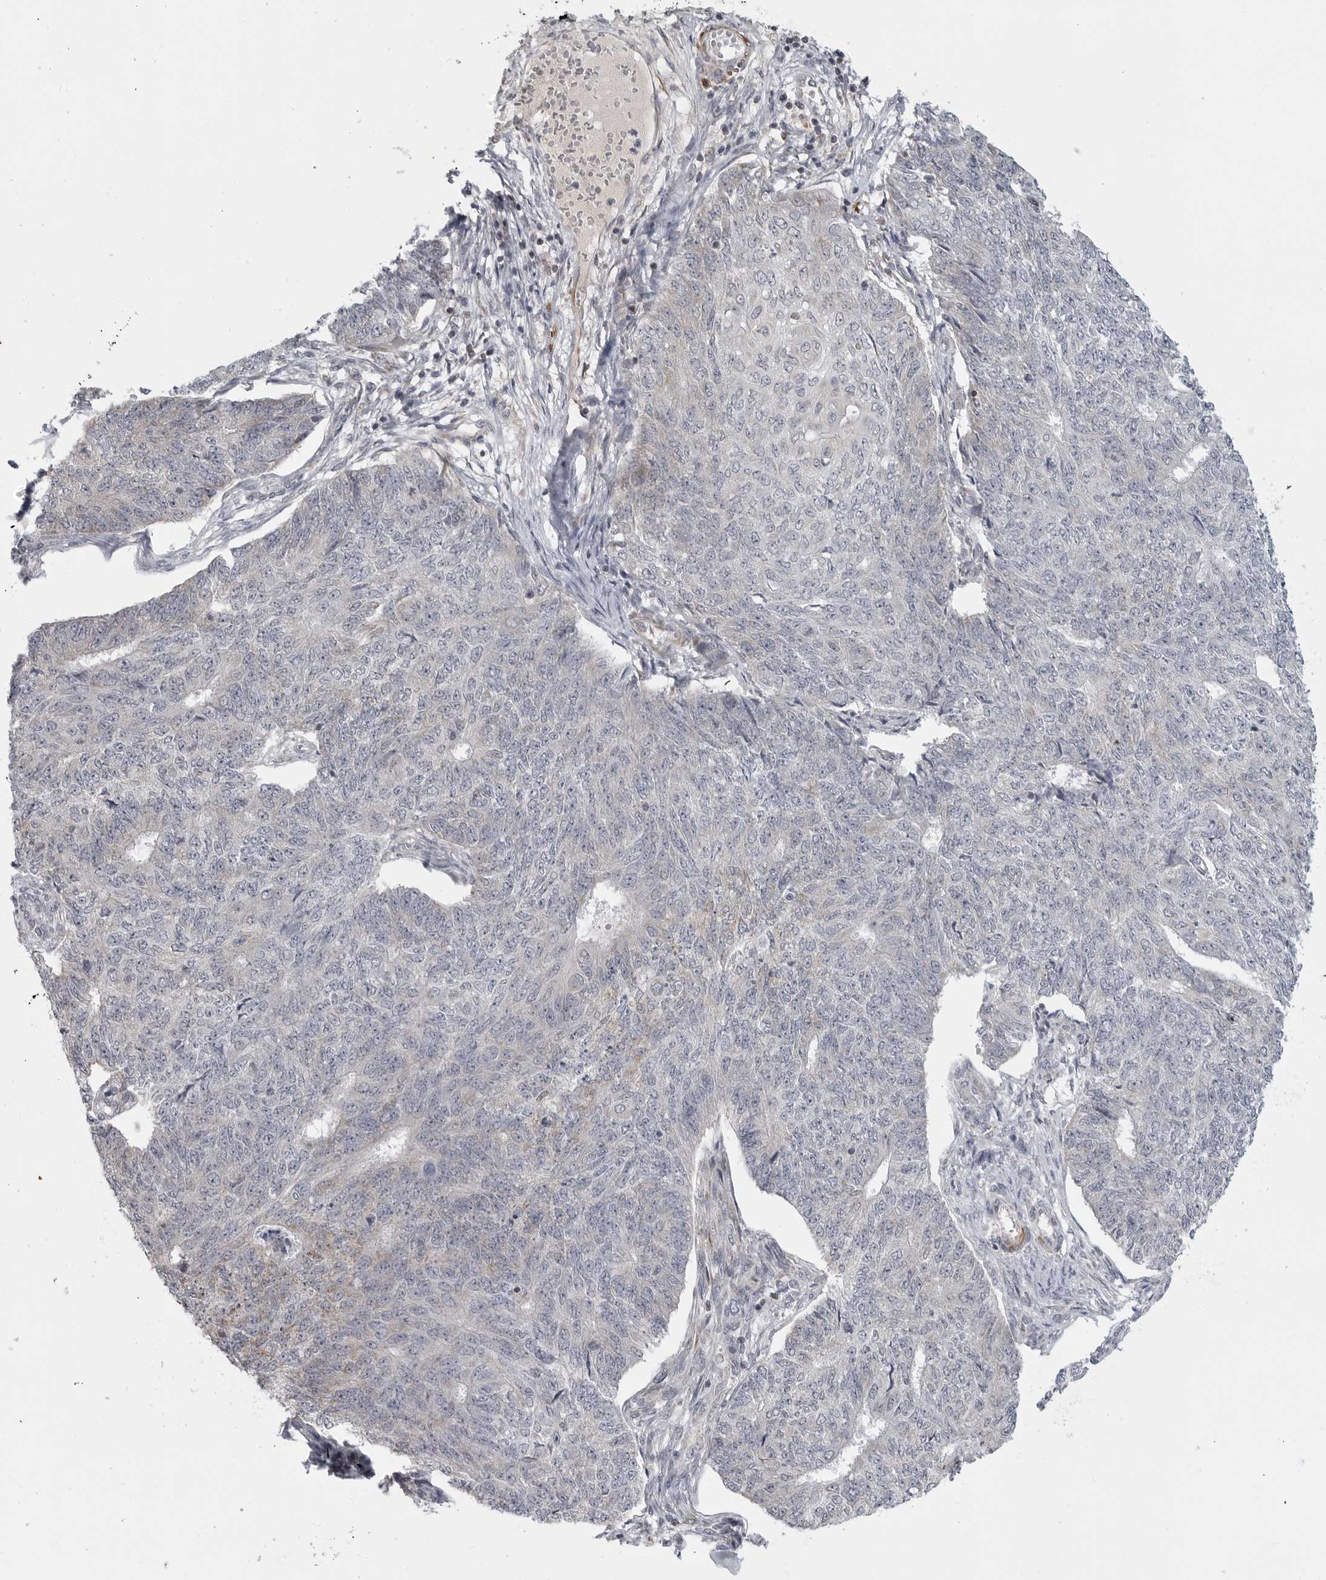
{"staining": {"intensity": "negative", "quantity": "none", "location": "none"}, "tissue": "endometrial cancer", "cell_type": "Tumor cells", "image_type": "cancer", "snomed": [{"axis": "morphology", "description": "Adenocarcinoma, NOS"}, {"axis": "topography", "description": "Endometrium"}], "caption": "The photomicrograph demonstrates no staining of tumor cells in endometrial adenocarcinoma.", "gene": "MAP7D1", "patient": {"sex": "female", "age": 32}}